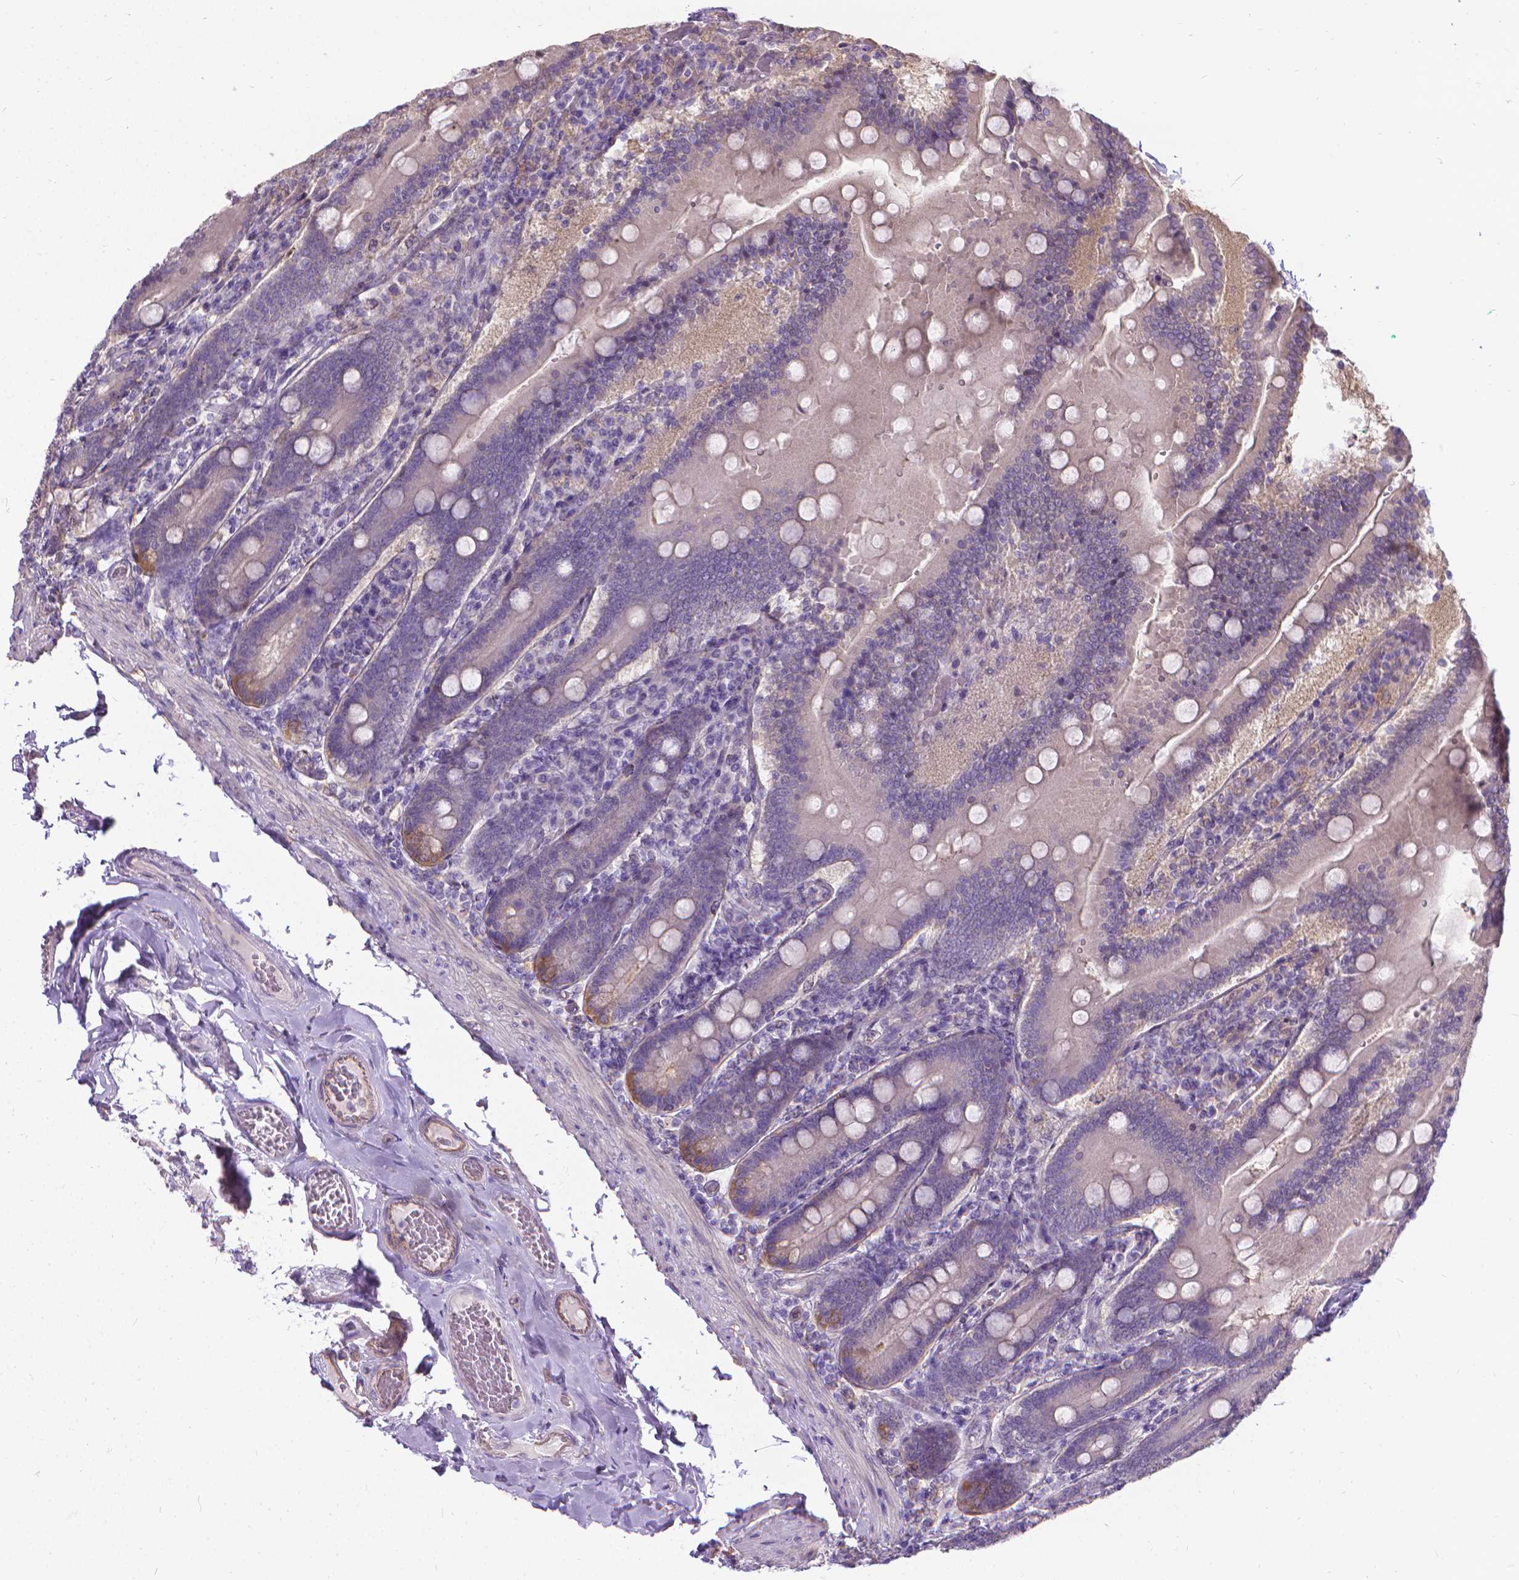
{"staining": {"intensity": "moderate", "quantity": "<25%", "location": "cytoplasmic/membranous"}, "tissue": "duodenum", "cell_type": "Glandular cells", "image_type": "normal", "snomed": [{"axis": "morphology", "description": "Normal tissue, NOS"}, {"axis": "topography", "description": "Duodenum"}], "caption": "The histopathology image exhibits a brown stain indicating the presence of a protein in the cytoplasmic/membranous of glandular cells in duodenum. The staining is performed using DAB (3,3'-diaminobenzidine) brown chromogen to label protein expression. The nuclei are counter-stained blue using hematoxylin.", "gene": "CFAP299", "patient": {"sex": "female", "age": 62}}